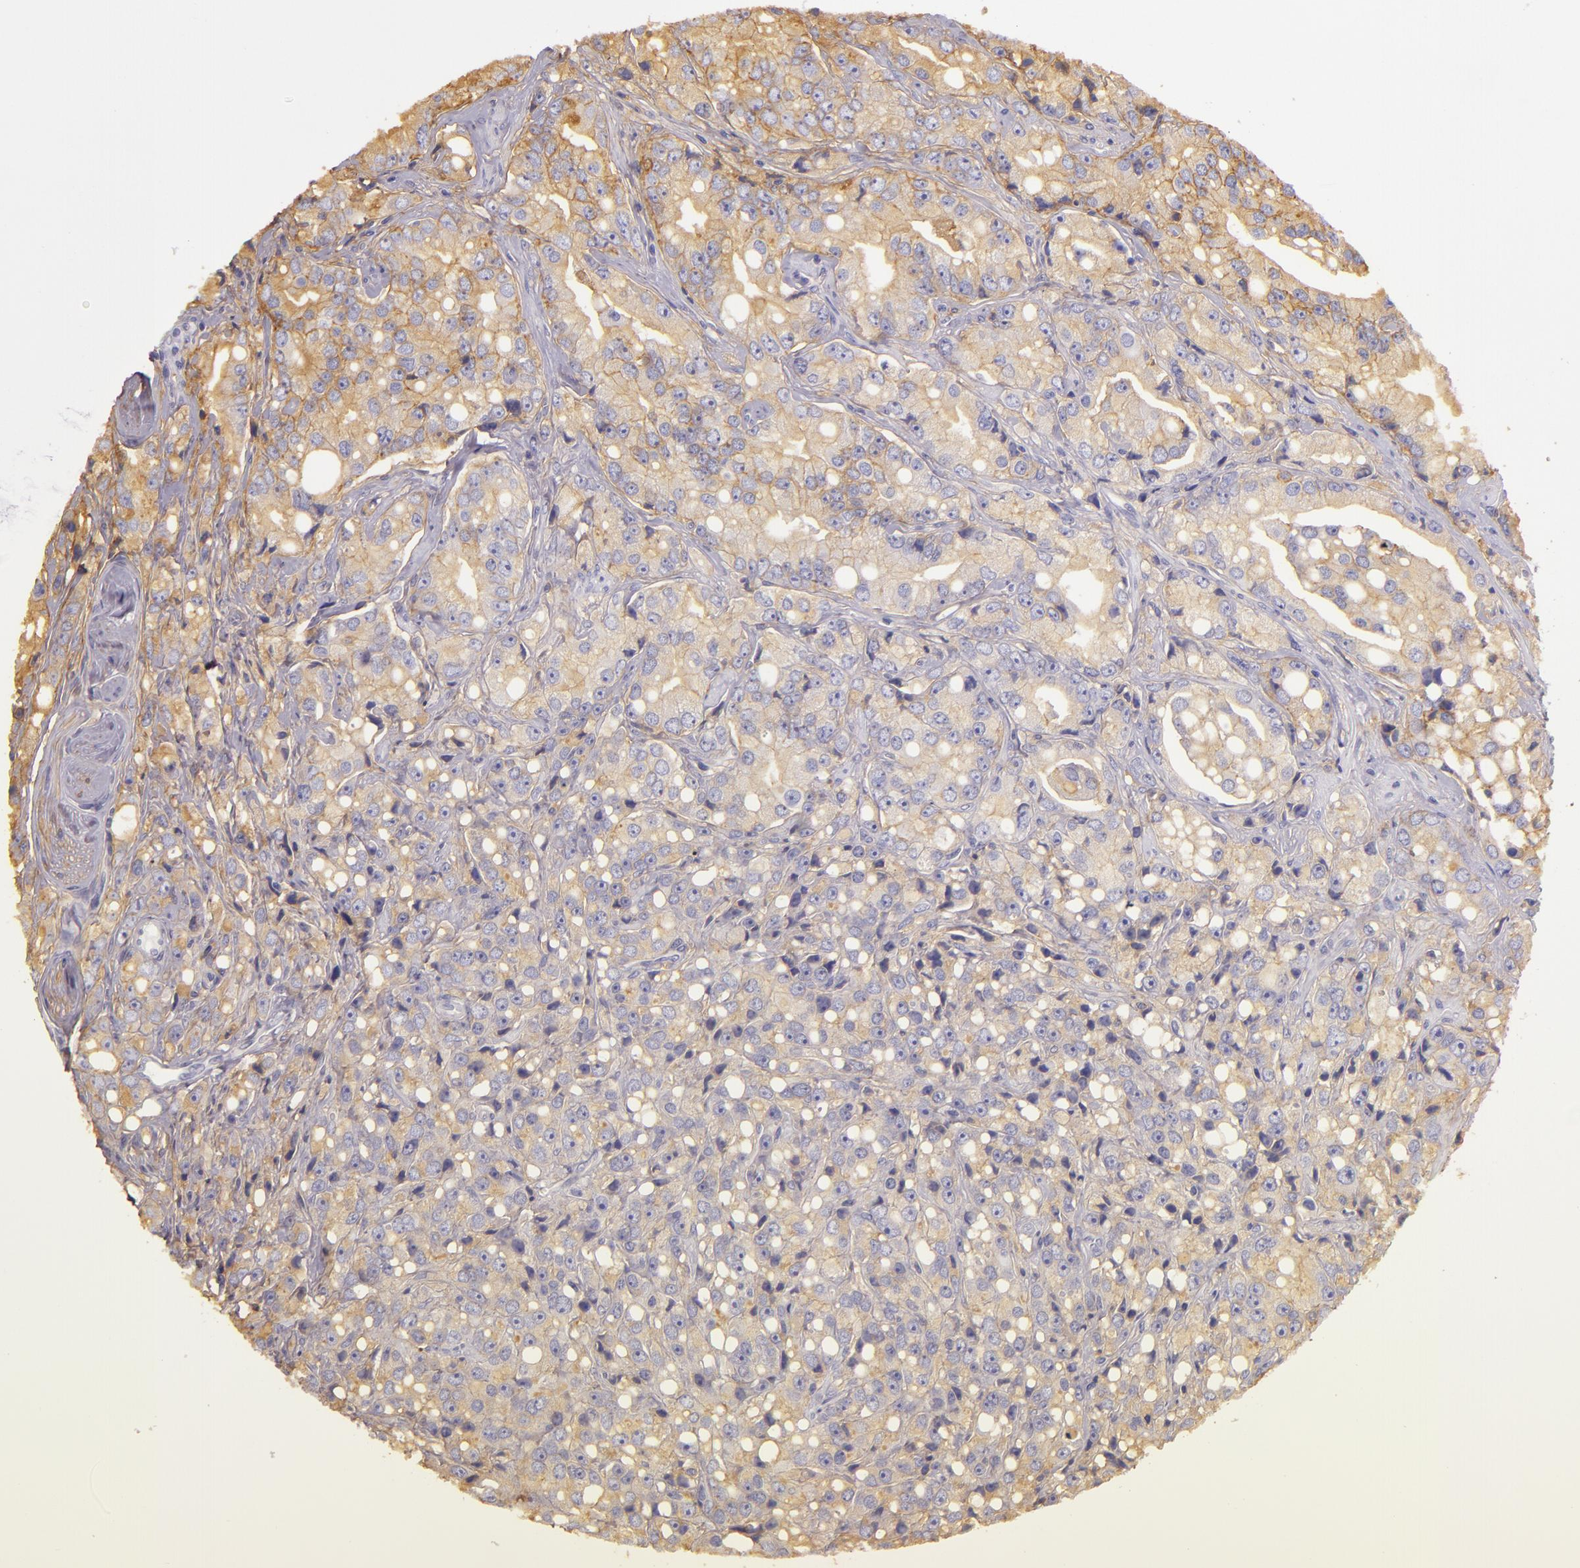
{"staining": {"intensity": "moderate", "quantity": ">75%", "location": "cytoplasmic/membranous"}, "tissue": "prostate cancer", "cell_type": "Tumor cells", "image_type": "cancer", "snomed": [{"axis": "morphology", "description": "Adenocarcinoma, High grade"}, {"axis": "topography", "description": "Prostate"}], "caption": "Protein expression analysis of prostate cancer (high-grade adenocarcinoma) exhibits moderate cytoplasmic/membranous positivity in about >75% of tumor cells.", "gene": "CD9", "patient": {"sex": "male", "age": 67}}